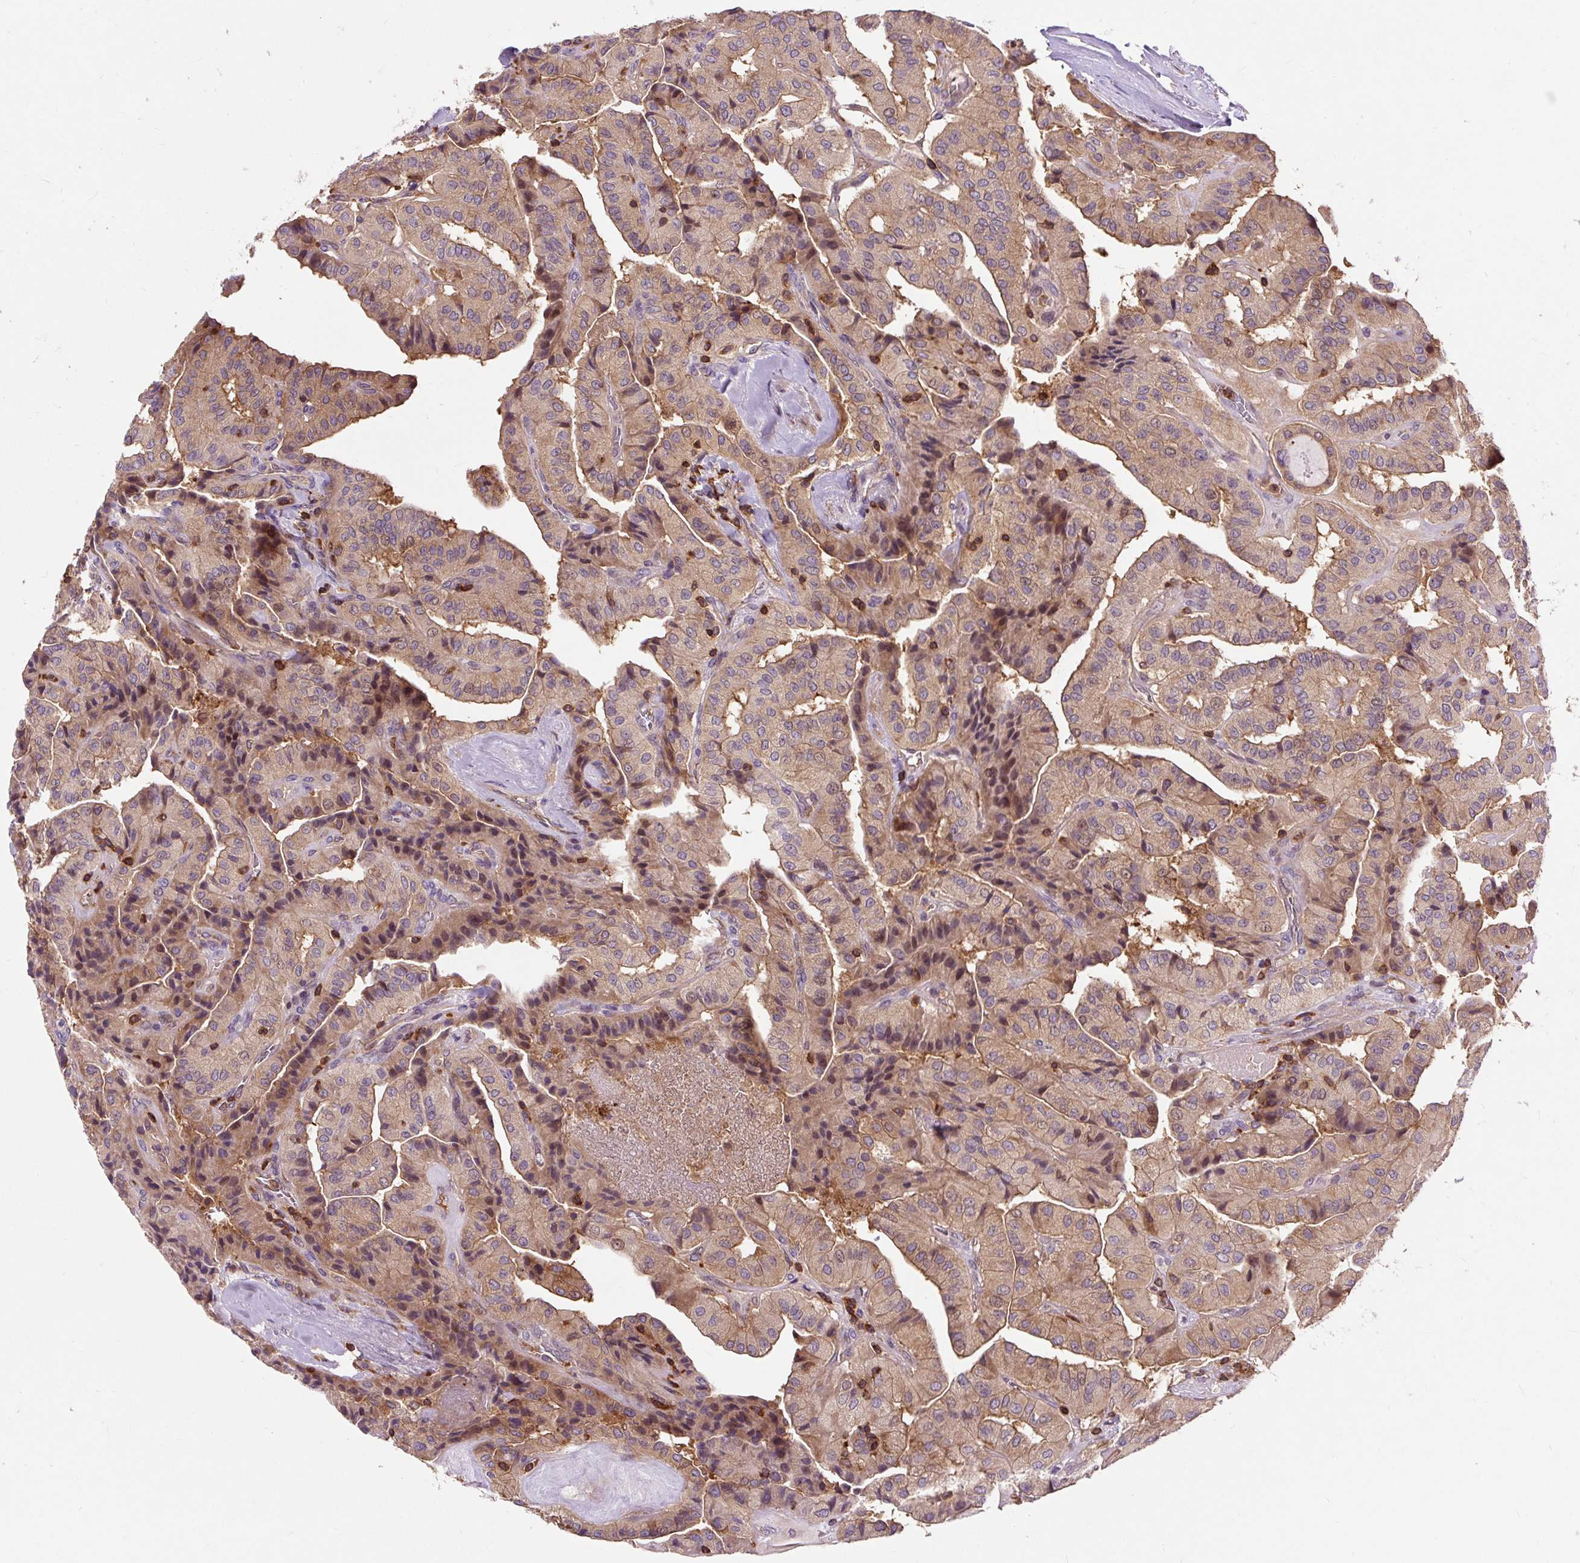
{"staining": {"intensity": "moderate", "quantity": ">75%", "location": "cytoplasmic/membranous"}, "tissue": "thyroid cancer", "cell_type": "Tumor cells", "image_type": "cancer", "snomed": [{"axis": "morphology", "description": "Normal tissue, NOS"}, {"axis": "morphology", "description": "Papillary adenocarcinoma, NOS"}, {"axis": "topography", "description": "Thyroid gland"}], "caption": "High-magnification brightfield microscopy of thyroid cancer stained with DAB (brown) and counterstained with hematoxylin (blue). tumor cells exhibit moderate cytoplasmic/membranous positivity is seen in about>75% of cells.", "gene": "CISD3", "patient": {"sex": "female", "age": 59}}